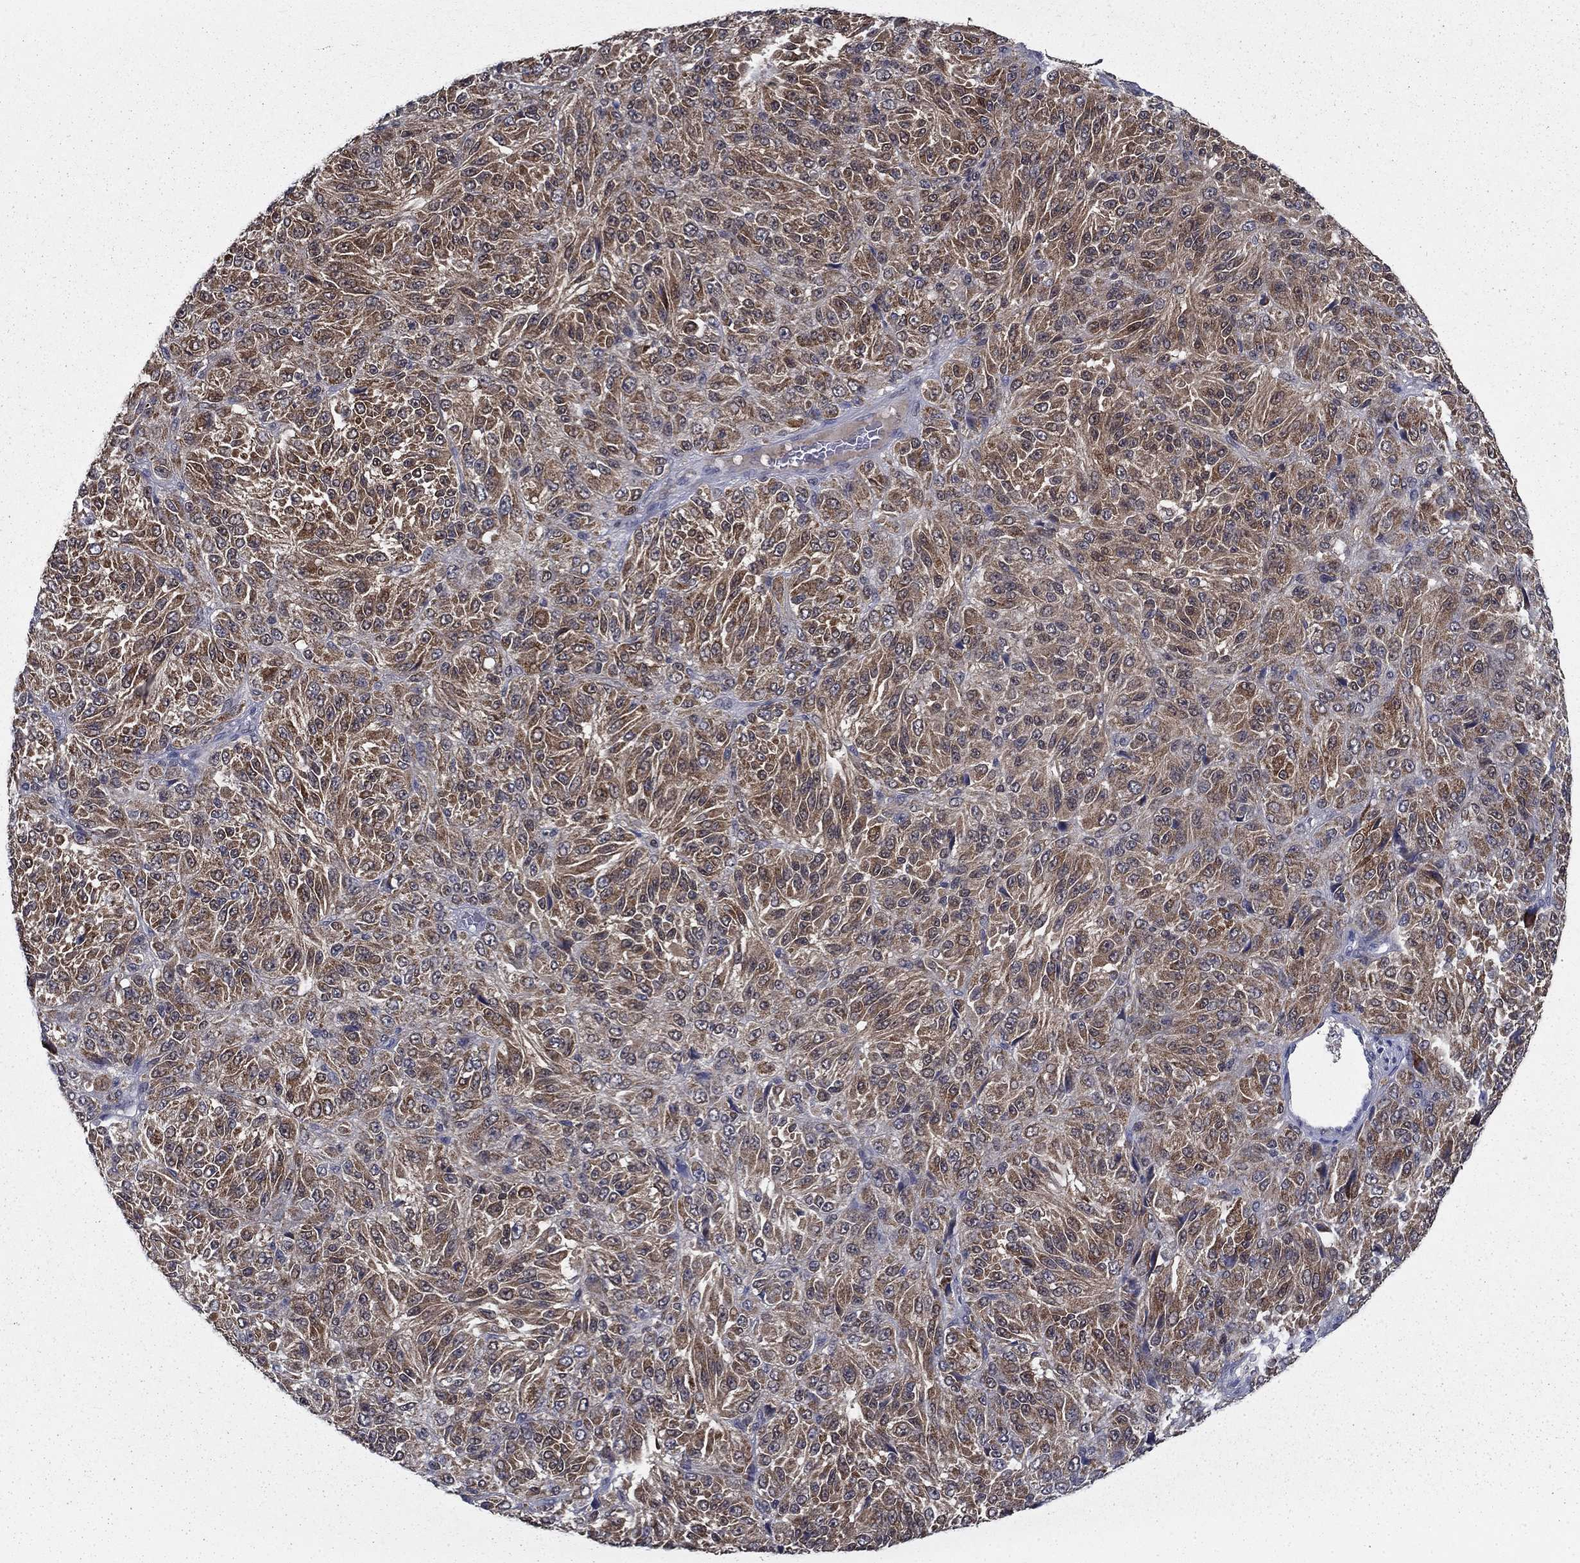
{"staining": {"intensity": "moderate", "quantity": ">75%", "location": "cytoplasmic/membranous"}, "tissue": "melanoma", "cell_type": "Tumor cells", "image_type": "cancer", "snomed": [{"axis": "morphology", "description": "Malignant melanoma, Metastatic site"}, {"axis": "topography", "description": "Brain"}], "caption": "Malignant melanoma (metastatic site) was stained to show a protein in brown. There is medium levels of moderate cytoplasmic/membranous expression in approximately >75% of tumor cells. Nuclei are stained in blue.", "gene": "NIT2", "patient": {"sex": "female", "age": 56}}